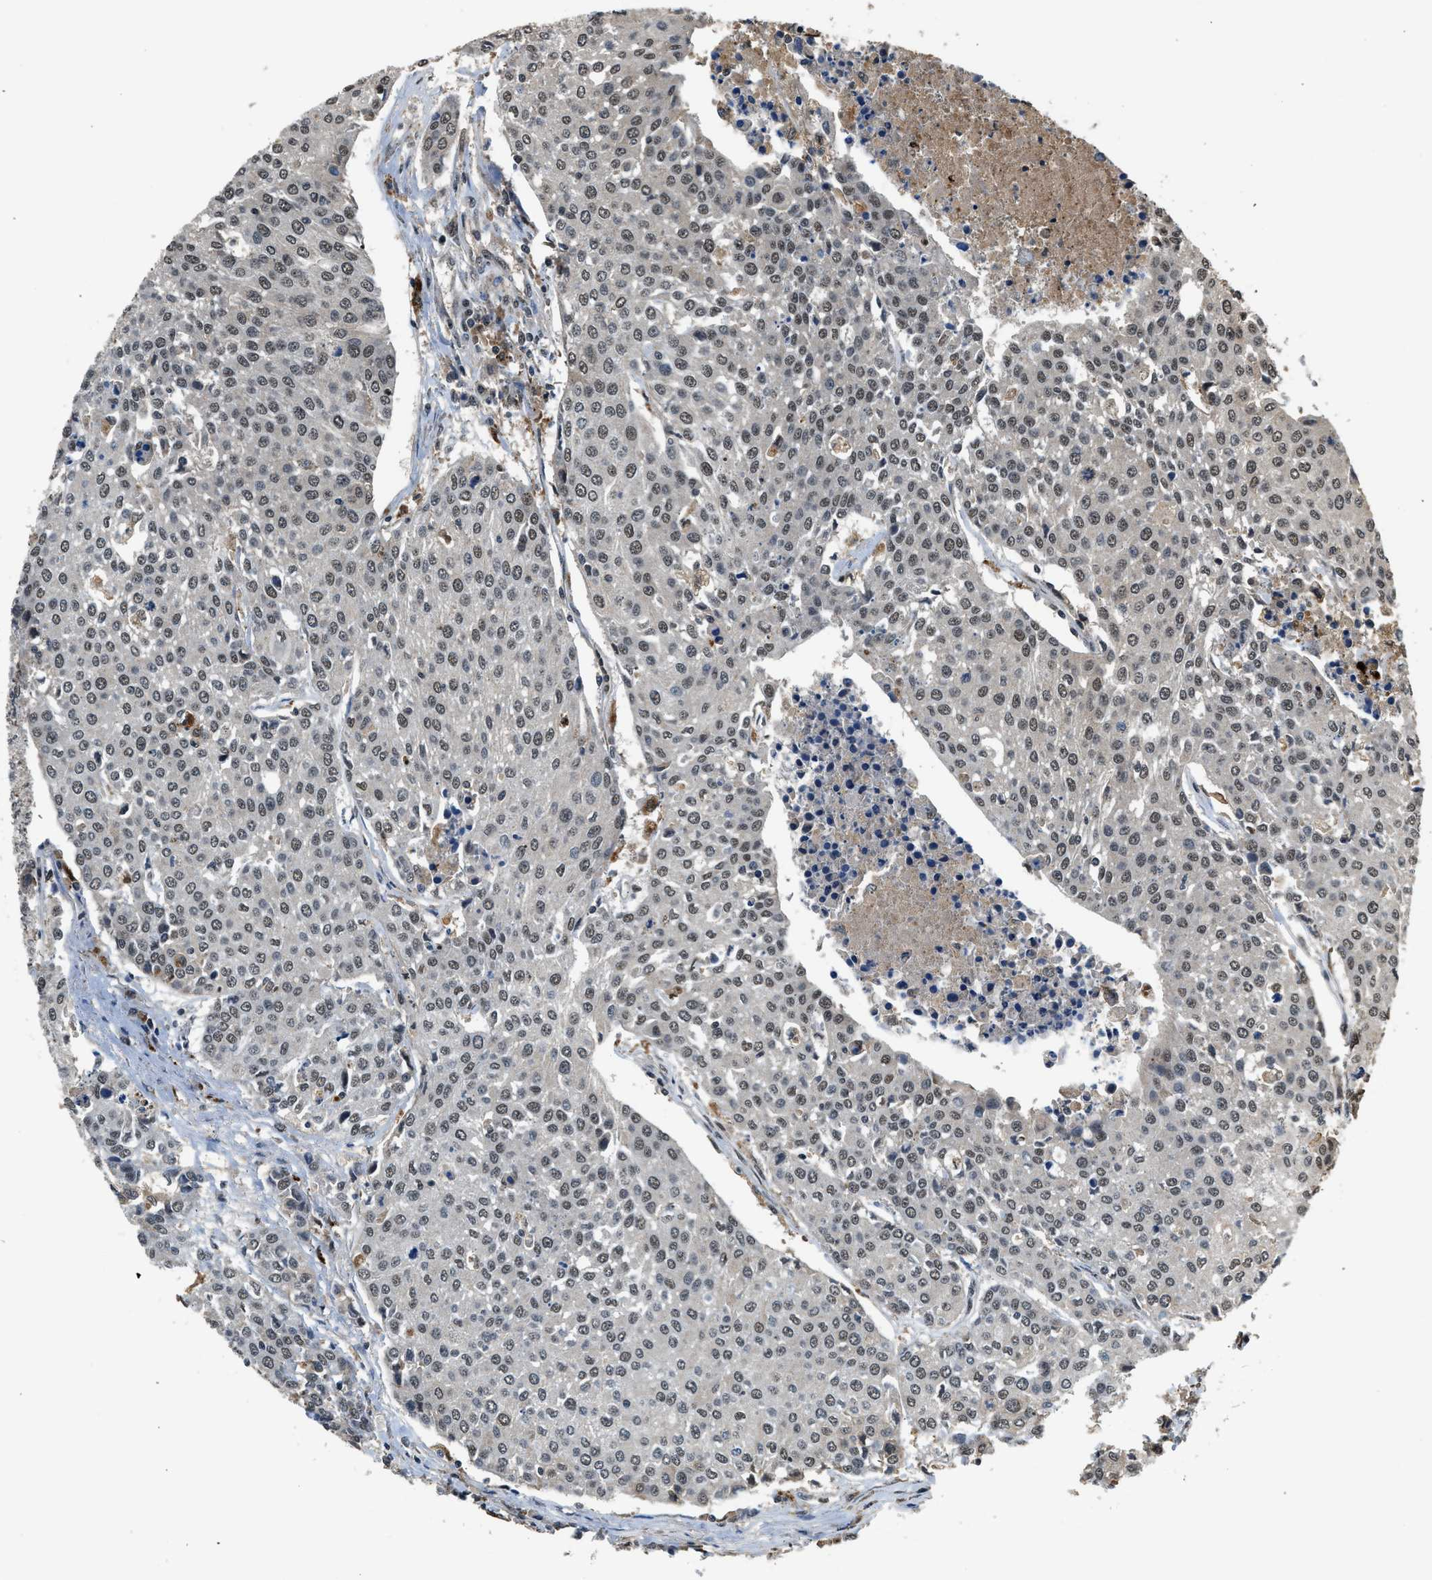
{"staining": {"intensity": "weak", "quantity": ">75%", "location": "nuclear"}, "tissue": "urothelial cancer", "cell_type": "Tumor cells", "image_type": "cancer", "snomed": [{"axis": "morphology", "description": "Urothelial carcinoma, High grade"}, {"axis": "topography", "description": "Urinary bladder"}], "caption": "Immunohistochemistry (DAB (3,3'-diaminobenzidine)) staining of high-grade urothelial carcinoma demonstrates weak nuclear protein expression in about >75% of tumor cells.", "gene": "SLC15A4", "patient": {"sex": "female", "age": 85}}